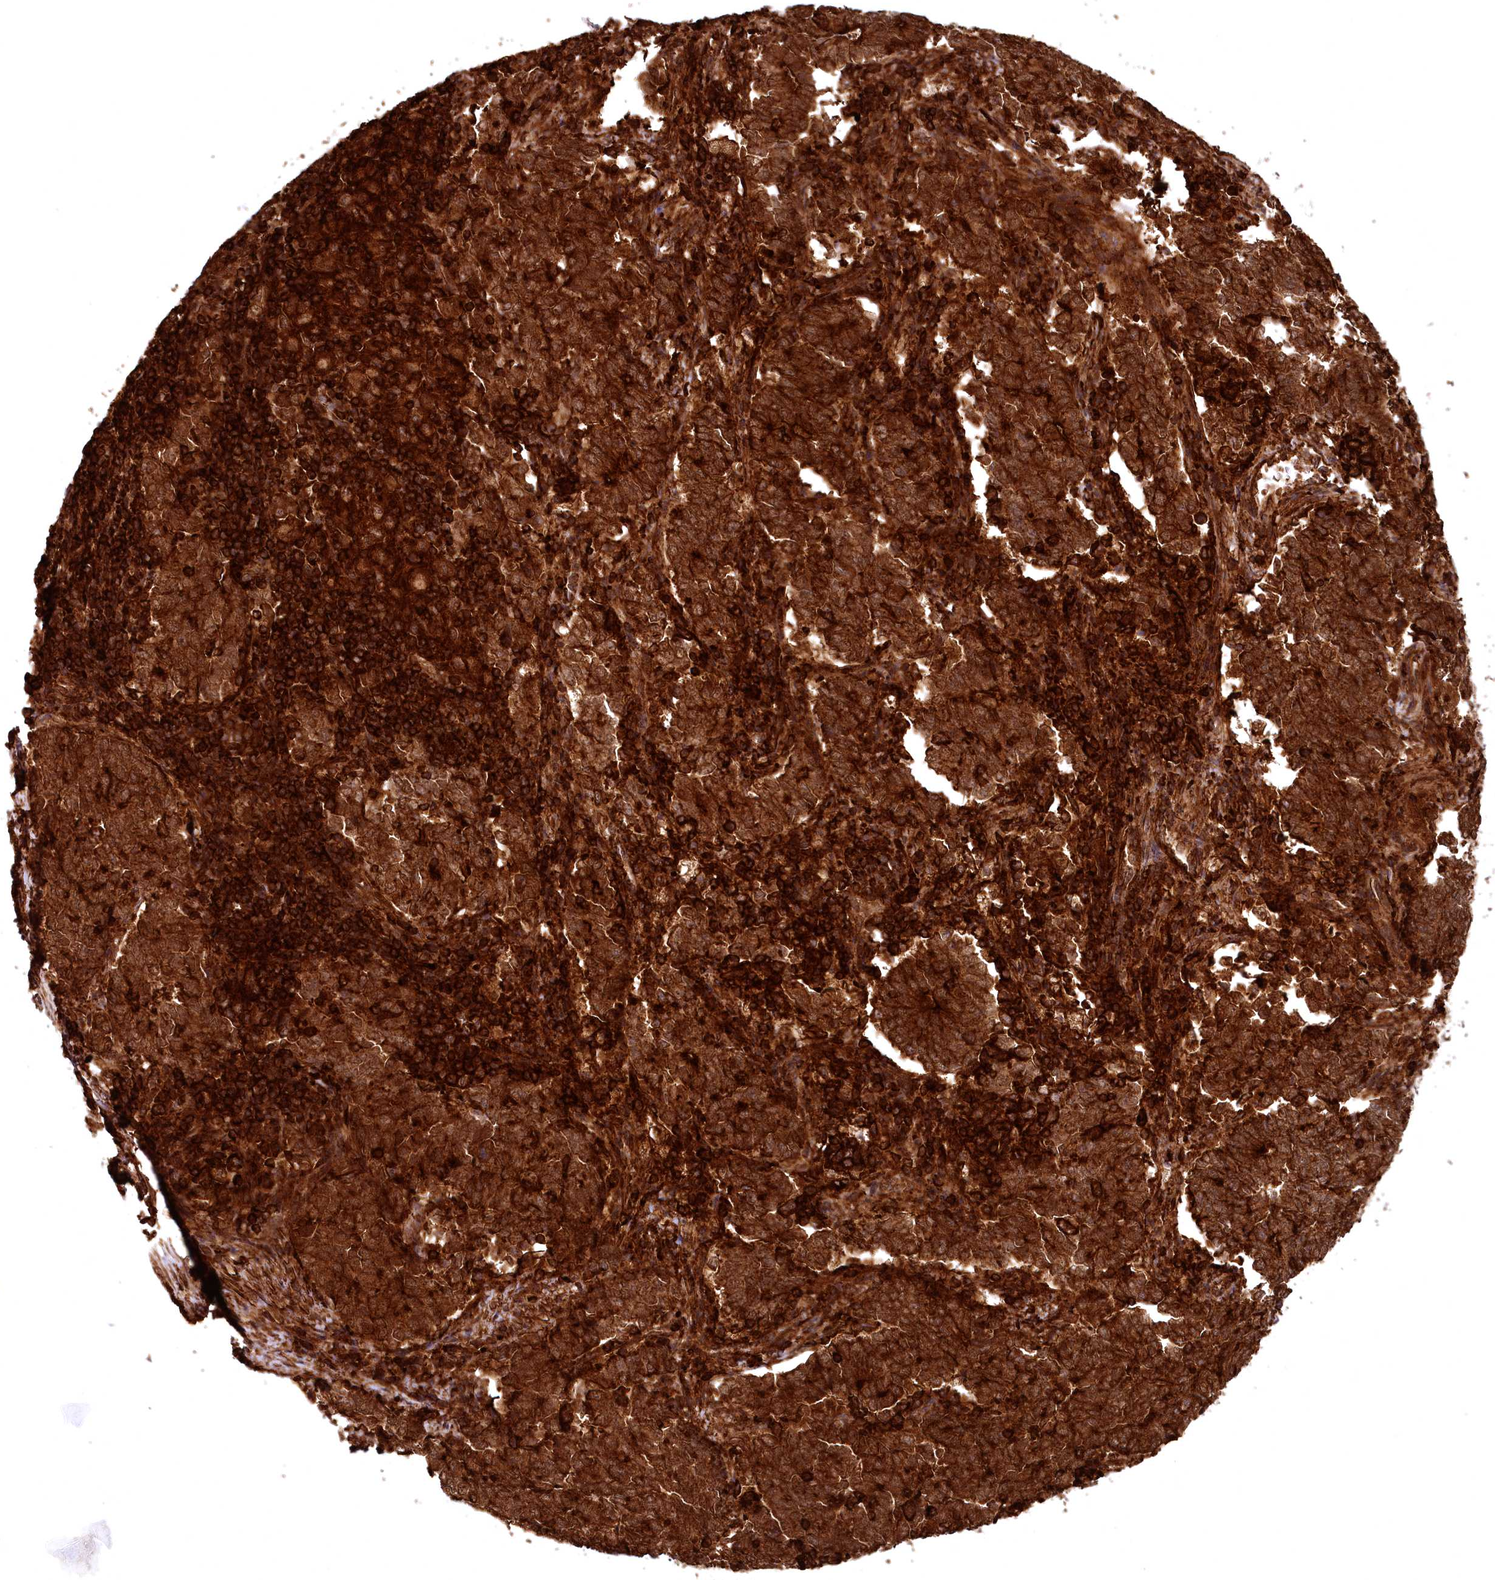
{"staining": {"intensity": "strong", "quantity": ">75%", "location": "cytoplasmic/membranous"}, "tissue": "endometrial cancer", "cell_type": "Tumor cells", "image_type": "cancer", "snomed": [{"axis": "morphology", "description": "Adenocarcinoma, NOS"}, {"axis": "topography", "description": "Endometrium"}], "caption": "DAB (3,3'-diaminobenzidine) immunohistochemical staining of endometrial adenocarcinoma demonstrates strong cytoplasmic/membranous protein expression in approximately >75% of tumor cells.", "gene": "STUB1", "patient": {"sex": "female", "age": 80}}